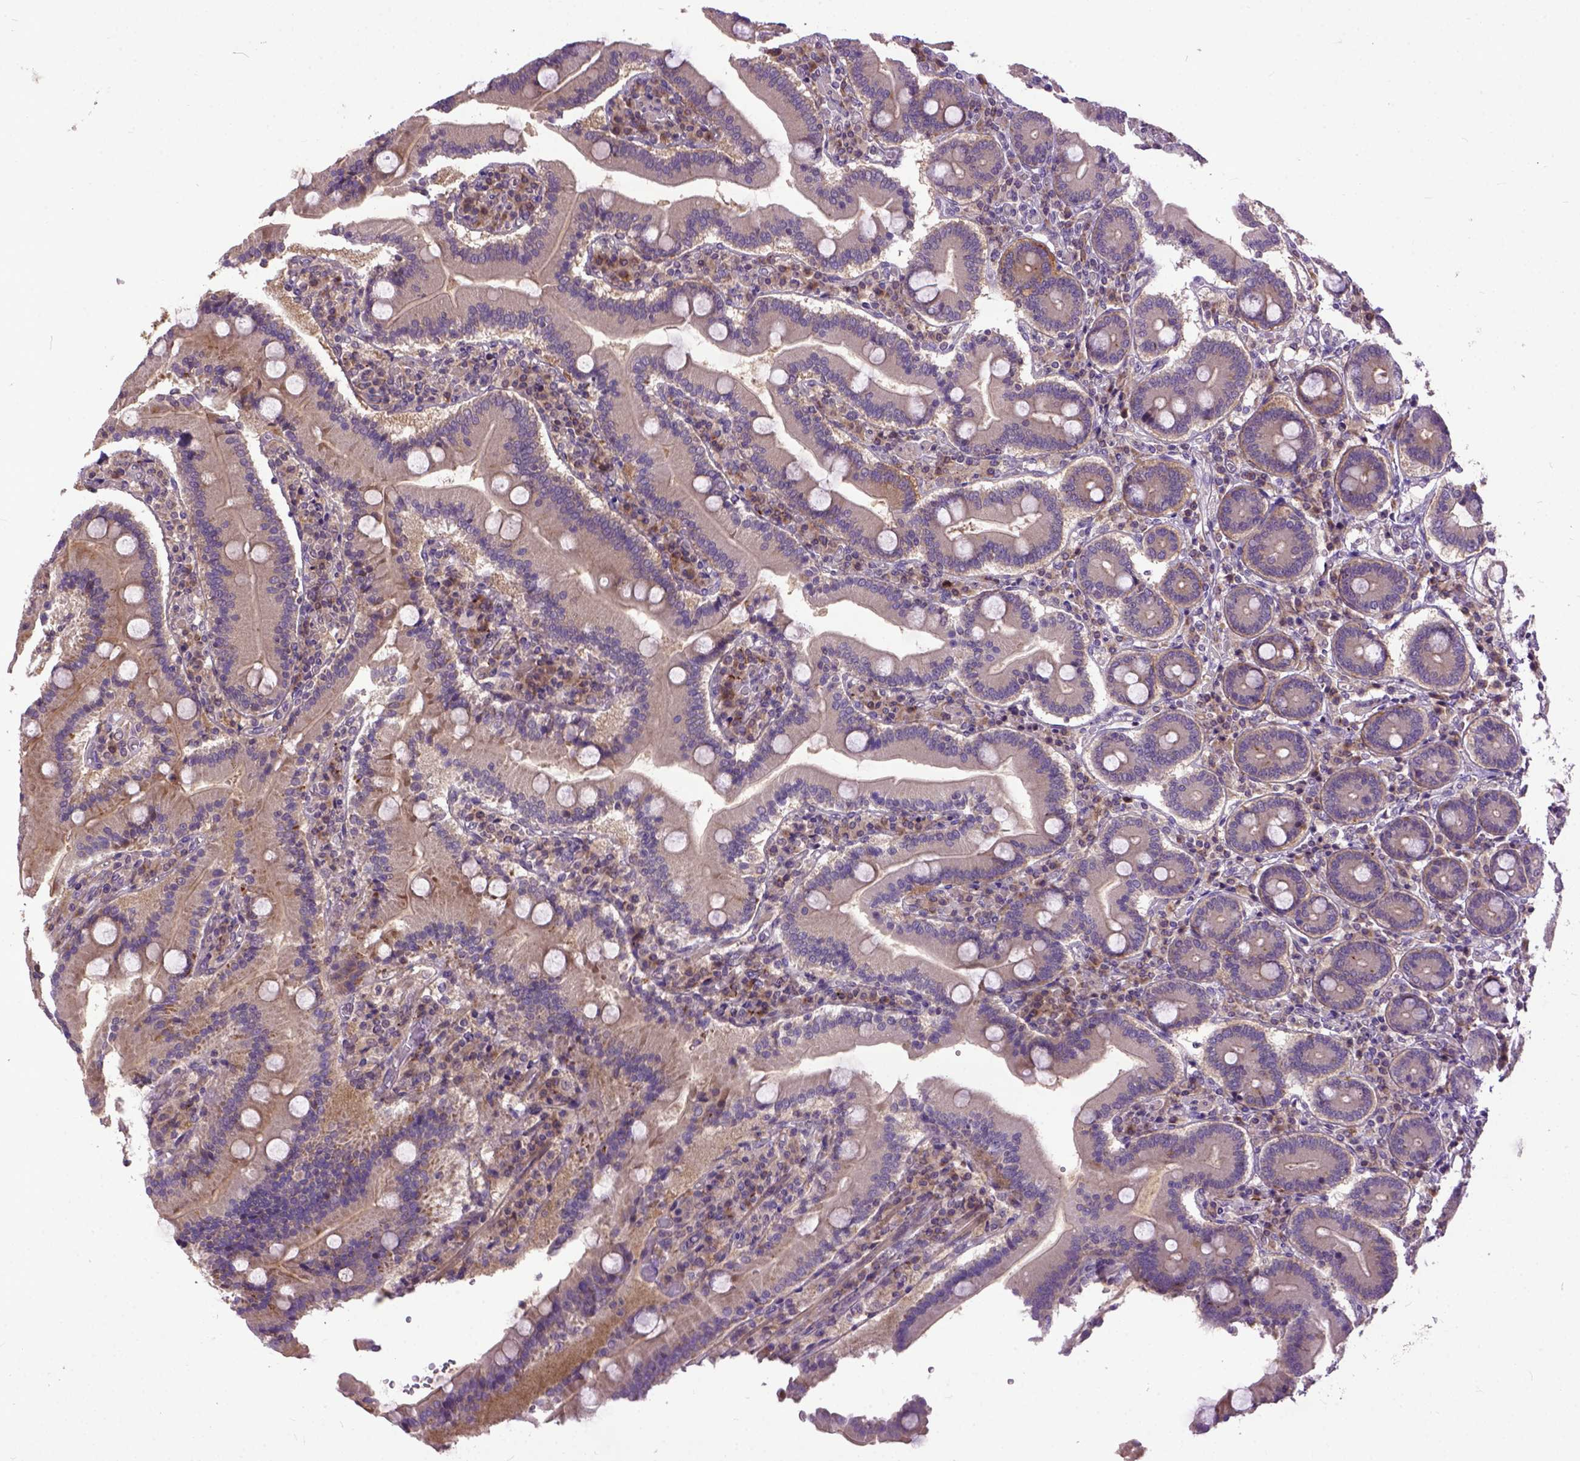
{"staining": {"intensity": "moderate", "quantity": "25%-75%", "location": "cytoplasmic/membranous"}, "tissue": "duodenum", "cell_type": "Glandular cells", "image_type": "normal", "snomed": [{"axis": "morphology", "description": "Normal tissue, NOS"}, {"axis": "topography", "description": "Duodenum"}], "caption": "Protein expression analysis of unremarkable duodenum exhibits moderate cytoplasmic/membranous staining in about 25%-75% of glandular cells. The protein is shown in brown color, while the nuclei are stained blue.", "gene": "CPNE1", "patient": {"sex": "female", "age": 62}}